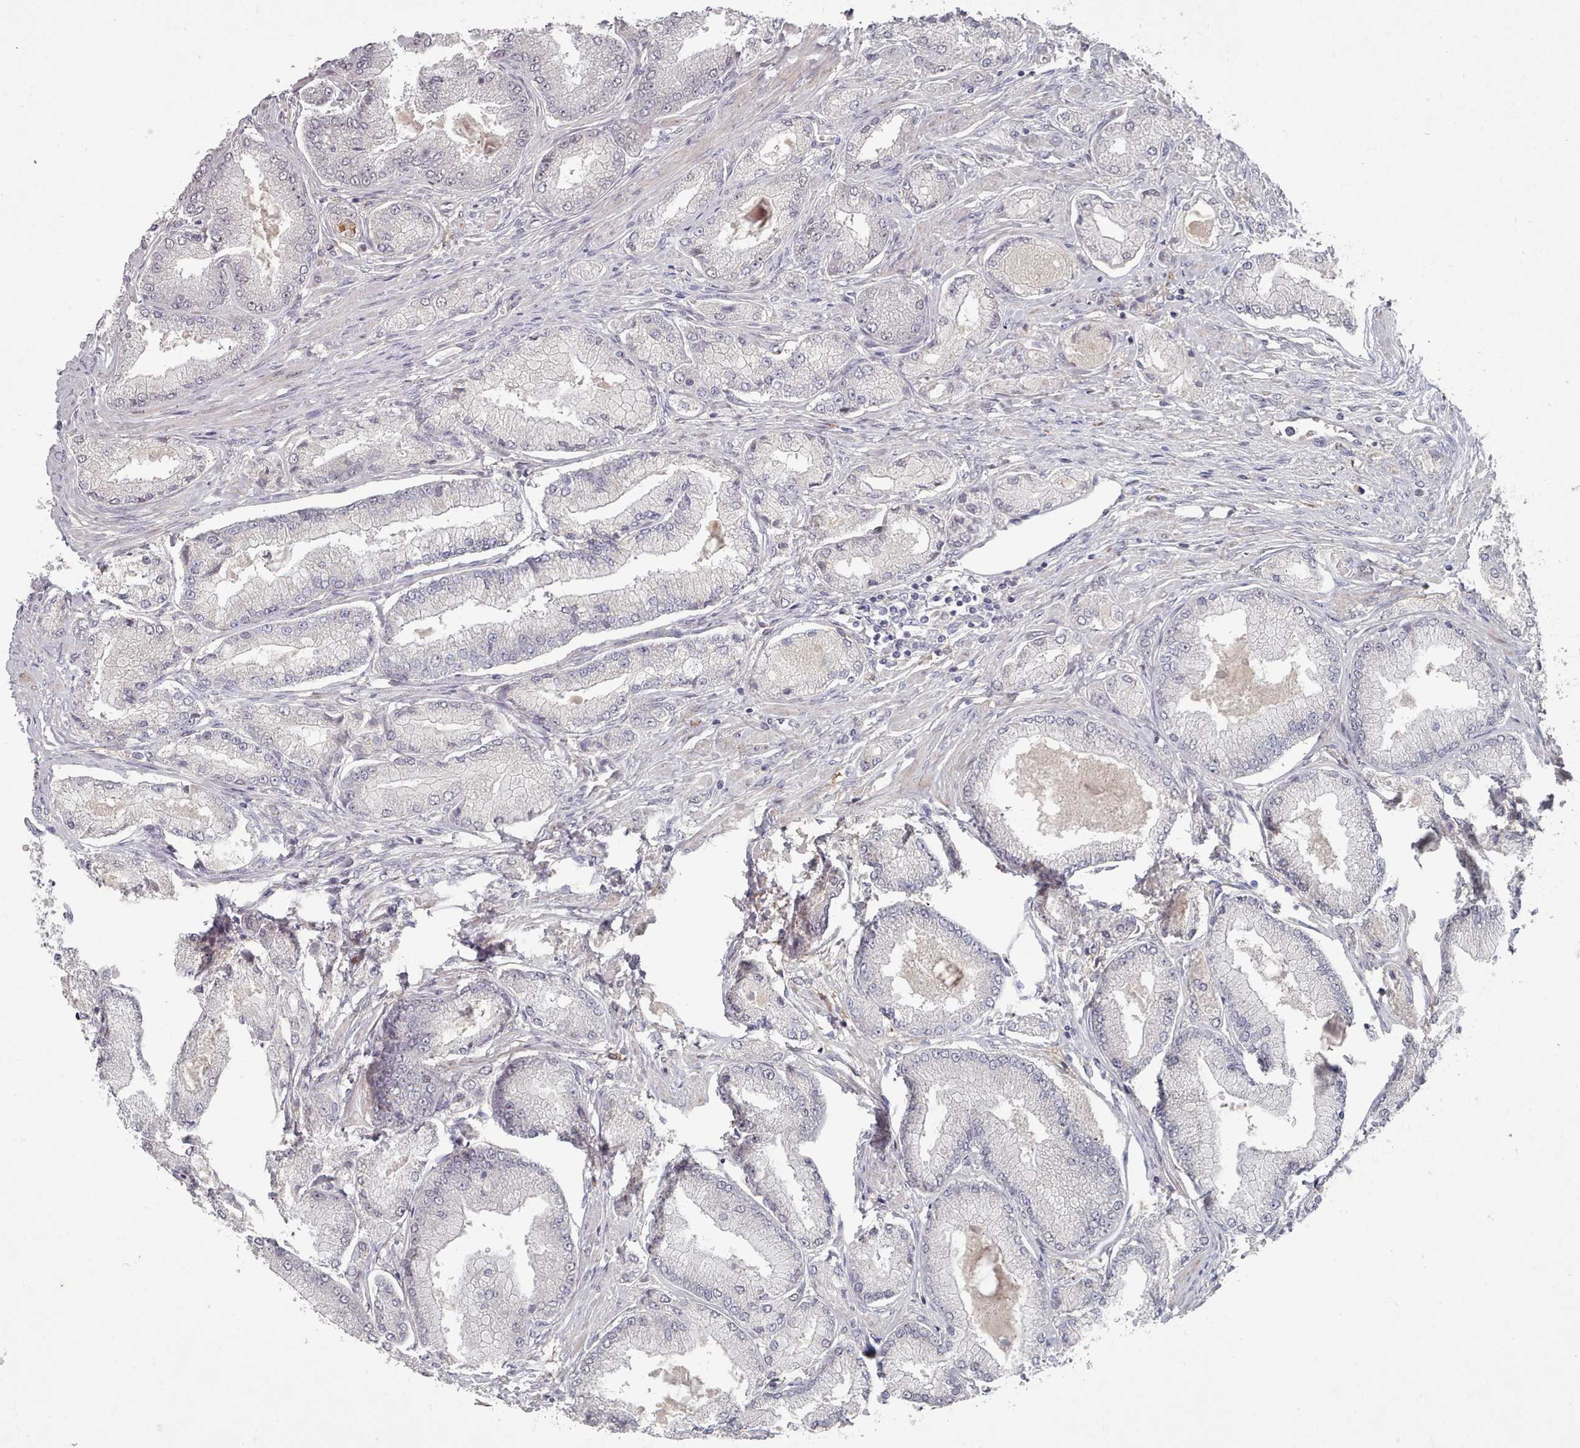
{"staining": {"intensity": "negative", "quantity": "none", "location": "none"}, "tissue": "prostate cancer", "cell_type": "Tumor cells", "image_type": "cancer", "snomed": [{"axis": "morphology", "description": "Adenocarcinoma, Low grade"}, {"axis": "topography", "description": "Prostate"}], "caption": "Immunohistochemistry histopathology image of neoplastic tissue: prostate cancer stained with DAB (3,3'-diaminobenzidine) exhibits no significant protein expression in tumor cells.", "gene": "COL8A2", "patient": {"sex": "male", "age": 74}}